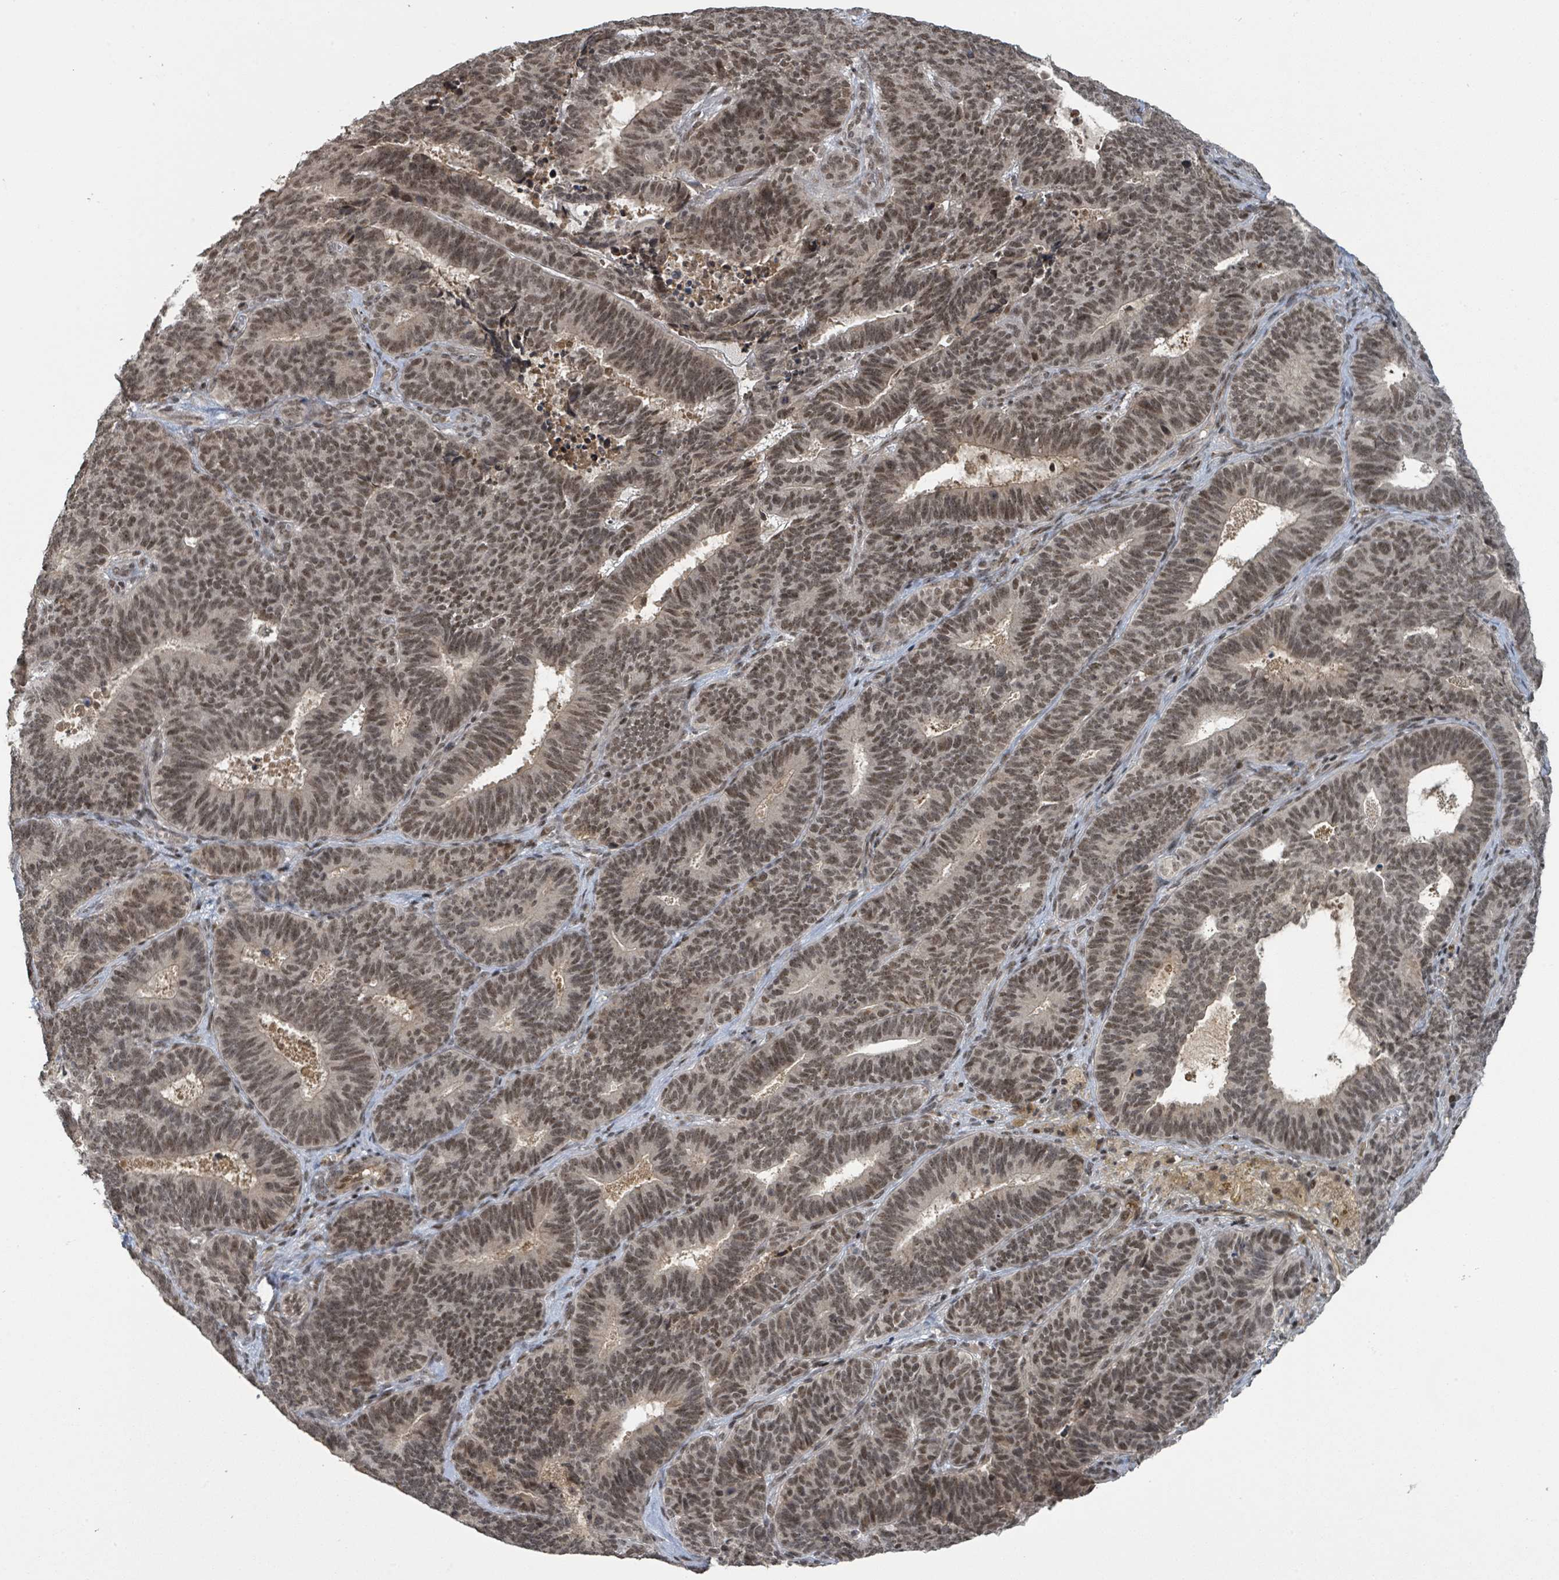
{"staining": {"intensity": "moderate", "quantity": ">75%", "location": "nuclear"}, "tissue": "endometrial cancer", "cell_type": "Tumor cells", "image_type": "cancer", "snomed": [{"axis": "morphology", "description": "Adenocarcinoma, NOS"}, {"axis": "topography", "description": "Endometrium"}], "caption": "Immunohistochemistry photomicrograph of neoplastic tissue: endometrial cancer stained using IHC exhibits medium levels of moderate protein expression localized specifically in the nuclear of tumor cells, appearing as a nuclear brown color.", "gene": "ZBTB14", "patient": {"sex": "female", "age": 70}}